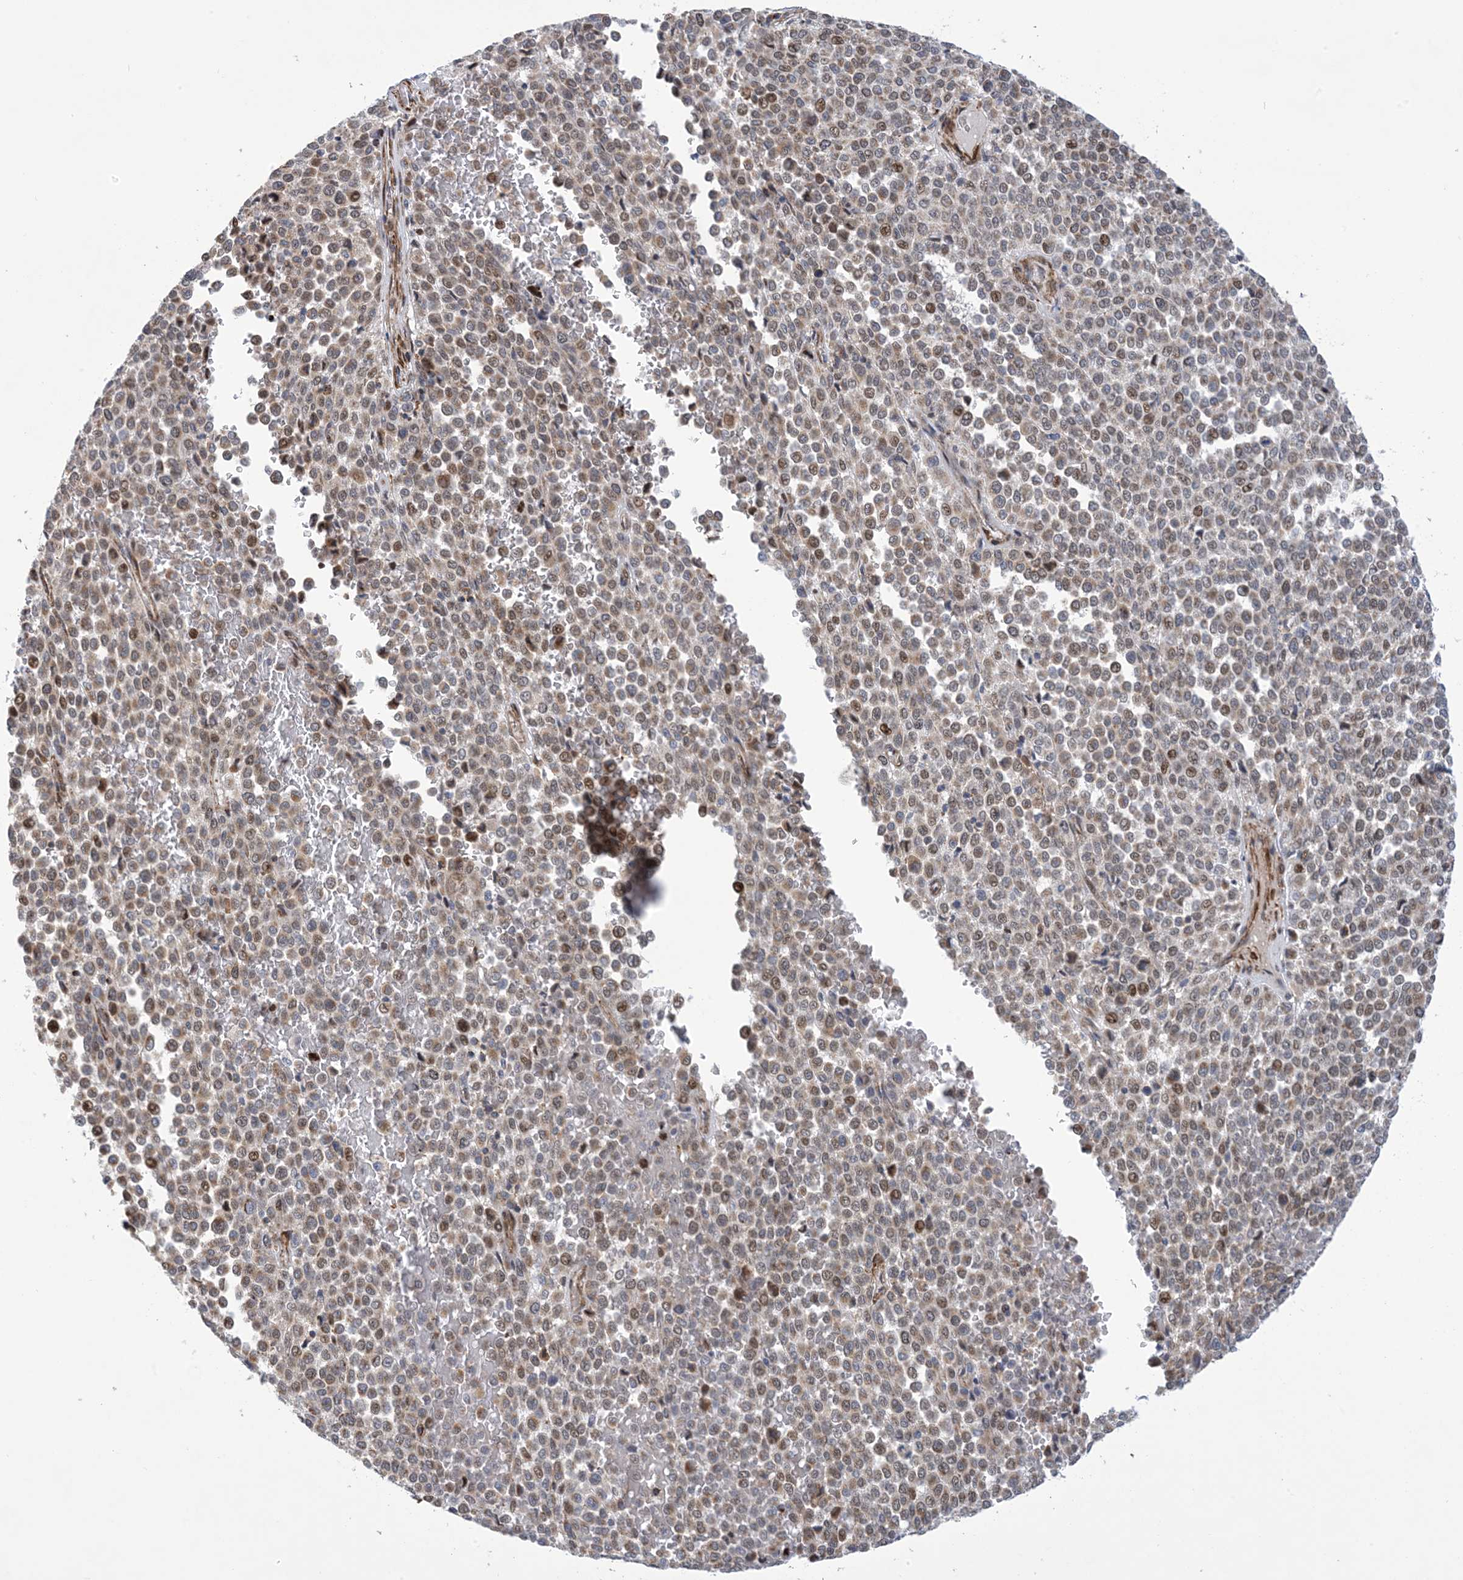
{"staining": {"intensity": "weak", "quantity": "25%-75%", "location": "cytoplasmic/membranous,nuclear"}, "tissue": "melanoma", "cell_type": "Tumor cells", "image_type": "cancer", "snomed": [{"axis": "morphology", "description": "Malignant melanoma, Metastatic site"}, {"axis": "topography", "description": "Pancreas"}], "caption": "Melanoma was stained to show a protein in brown. There is low levels of weak cytoplasmic/membranous and nuclear staining in about 25%-75% of tumor cells.", "gene": "ZNF8", "patient": {"sex": "female", "age": 30}}